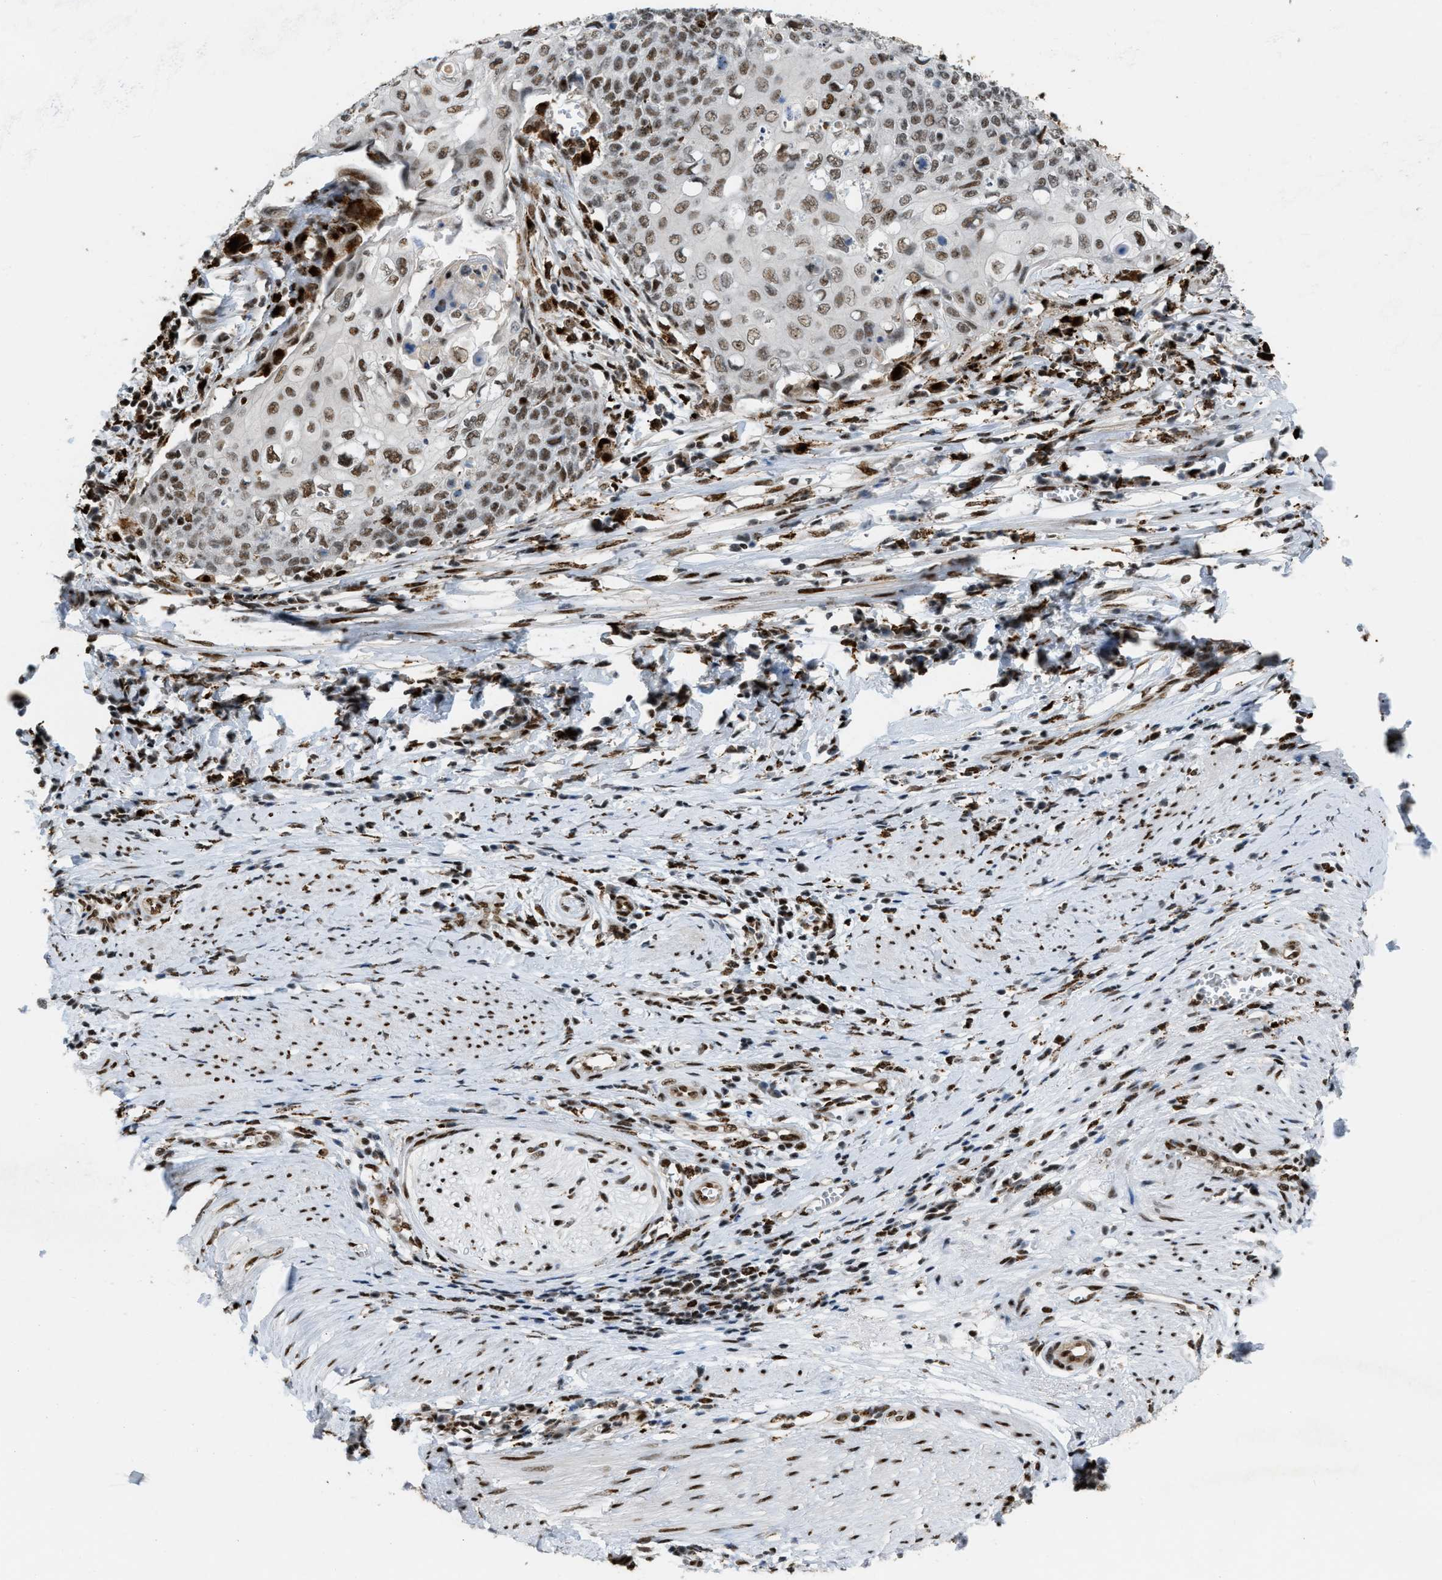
{"staining": {"intensity": "moderate", "quantity": ">75%", "location": "nuclear"}, "tissue": "cervical cancer", "cell_type": "Tumor cells", "image_type": "cancer", "snomed": [{"axis": "morphology", "description": "Squamous cell carcinoma, NOS"}, {"axis": "topography", "description": "Cervix"}], "caption": "A medium amount of moderate nuclear expression is seen in about >75% of tumor cells in cervical cancer tissue.", "gene": "NUMA1", "patient": {"sex": "female", "age": 39}}